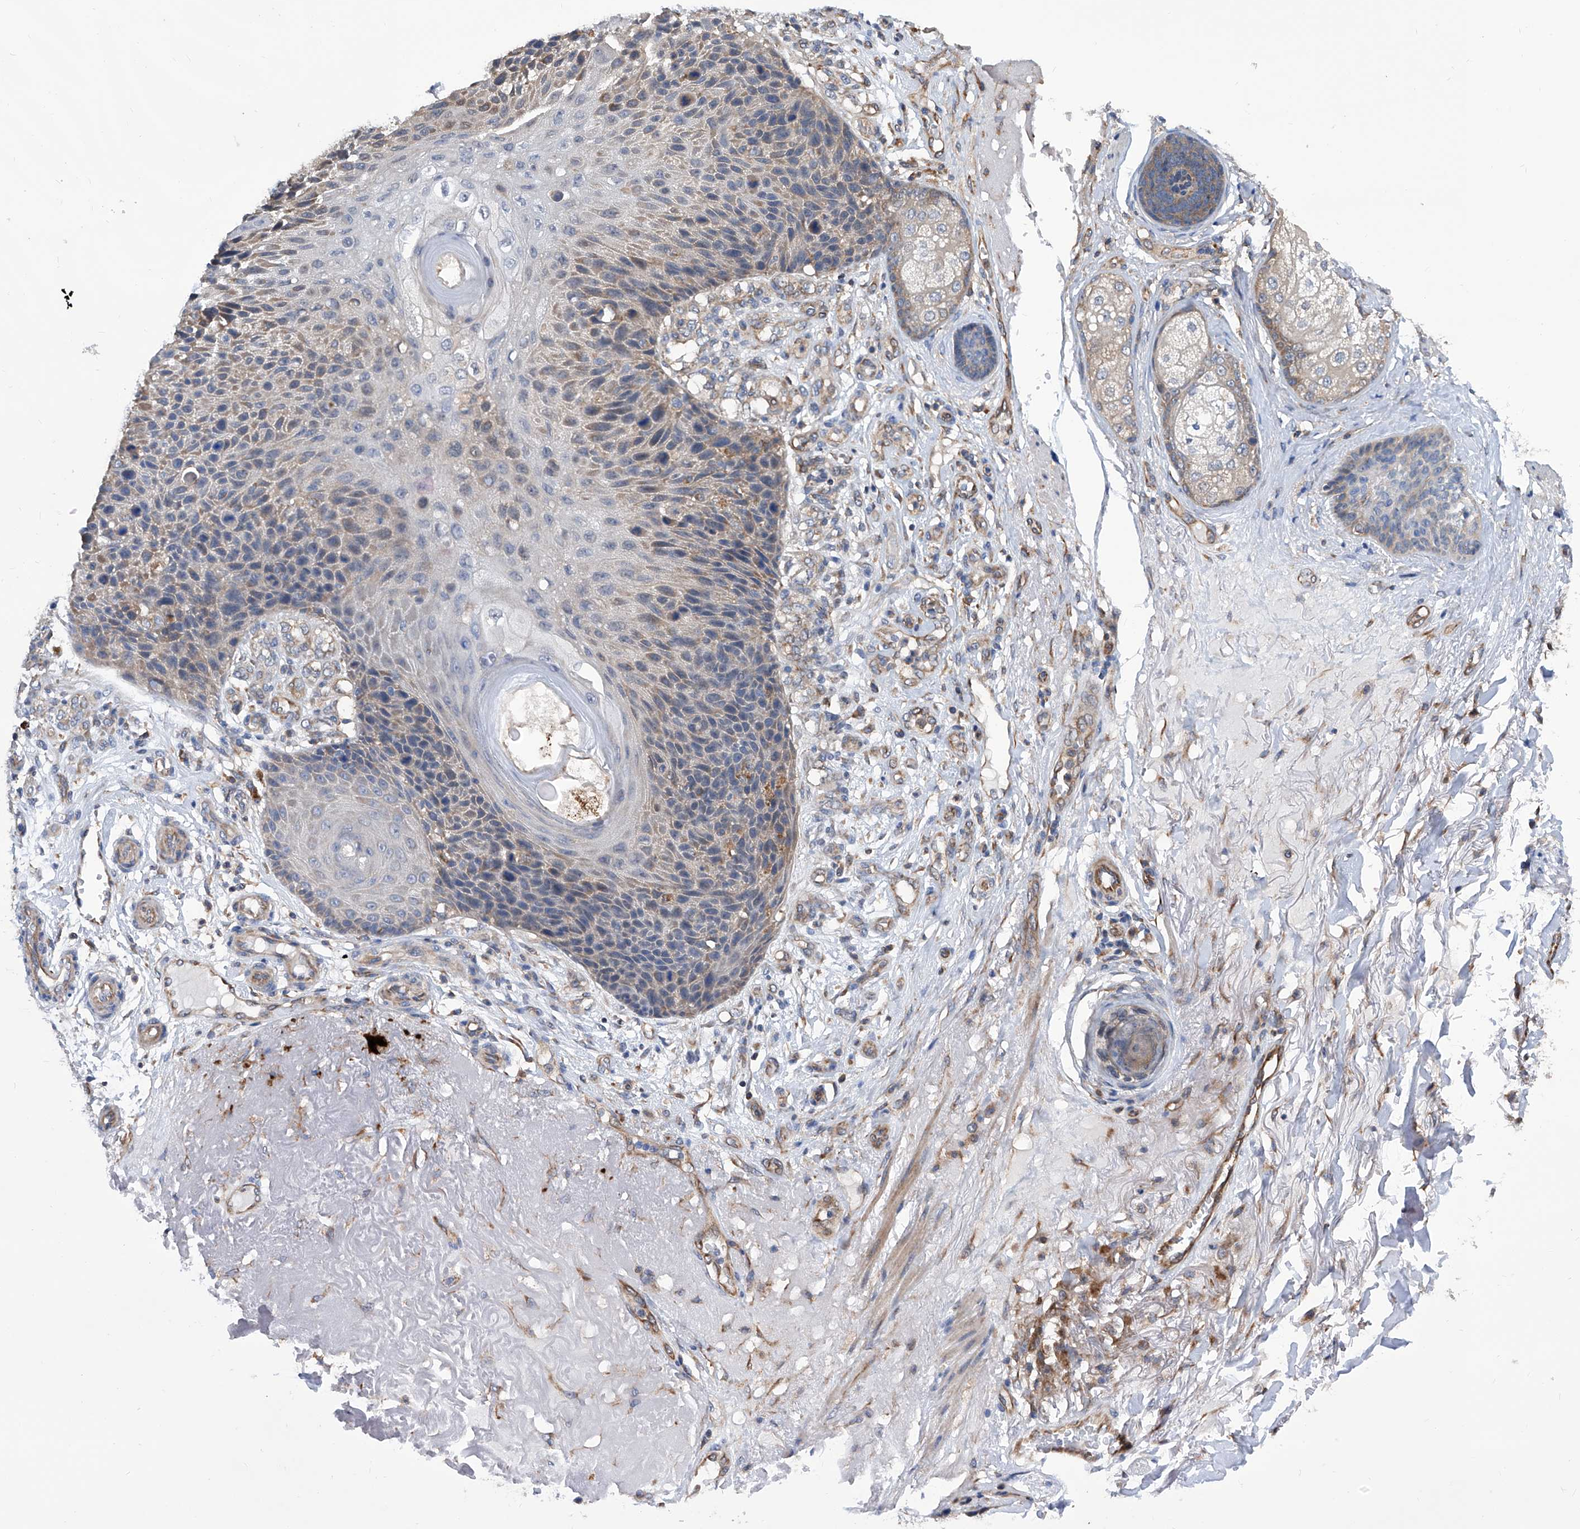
{"staining": {"intensity": "weak", "quantity": "<25%", "location": "cytoplasmic/membranous"}, "tissue": "skin cancer", "cell_type": "Tumor cells", "image_type": "cancer", "snomed": [{"axis": "morphology", "description": "Squamous cell carcinoma, NOS"}, {"axis": "topography", "description": "Skin"}], "caption": "Immunohistochemical staining of skin squamous cell carcinoma reveals no significant staining in tumor cells.", "gene": "SPATA20", "patient": {"sex": "female", "age": 88}}